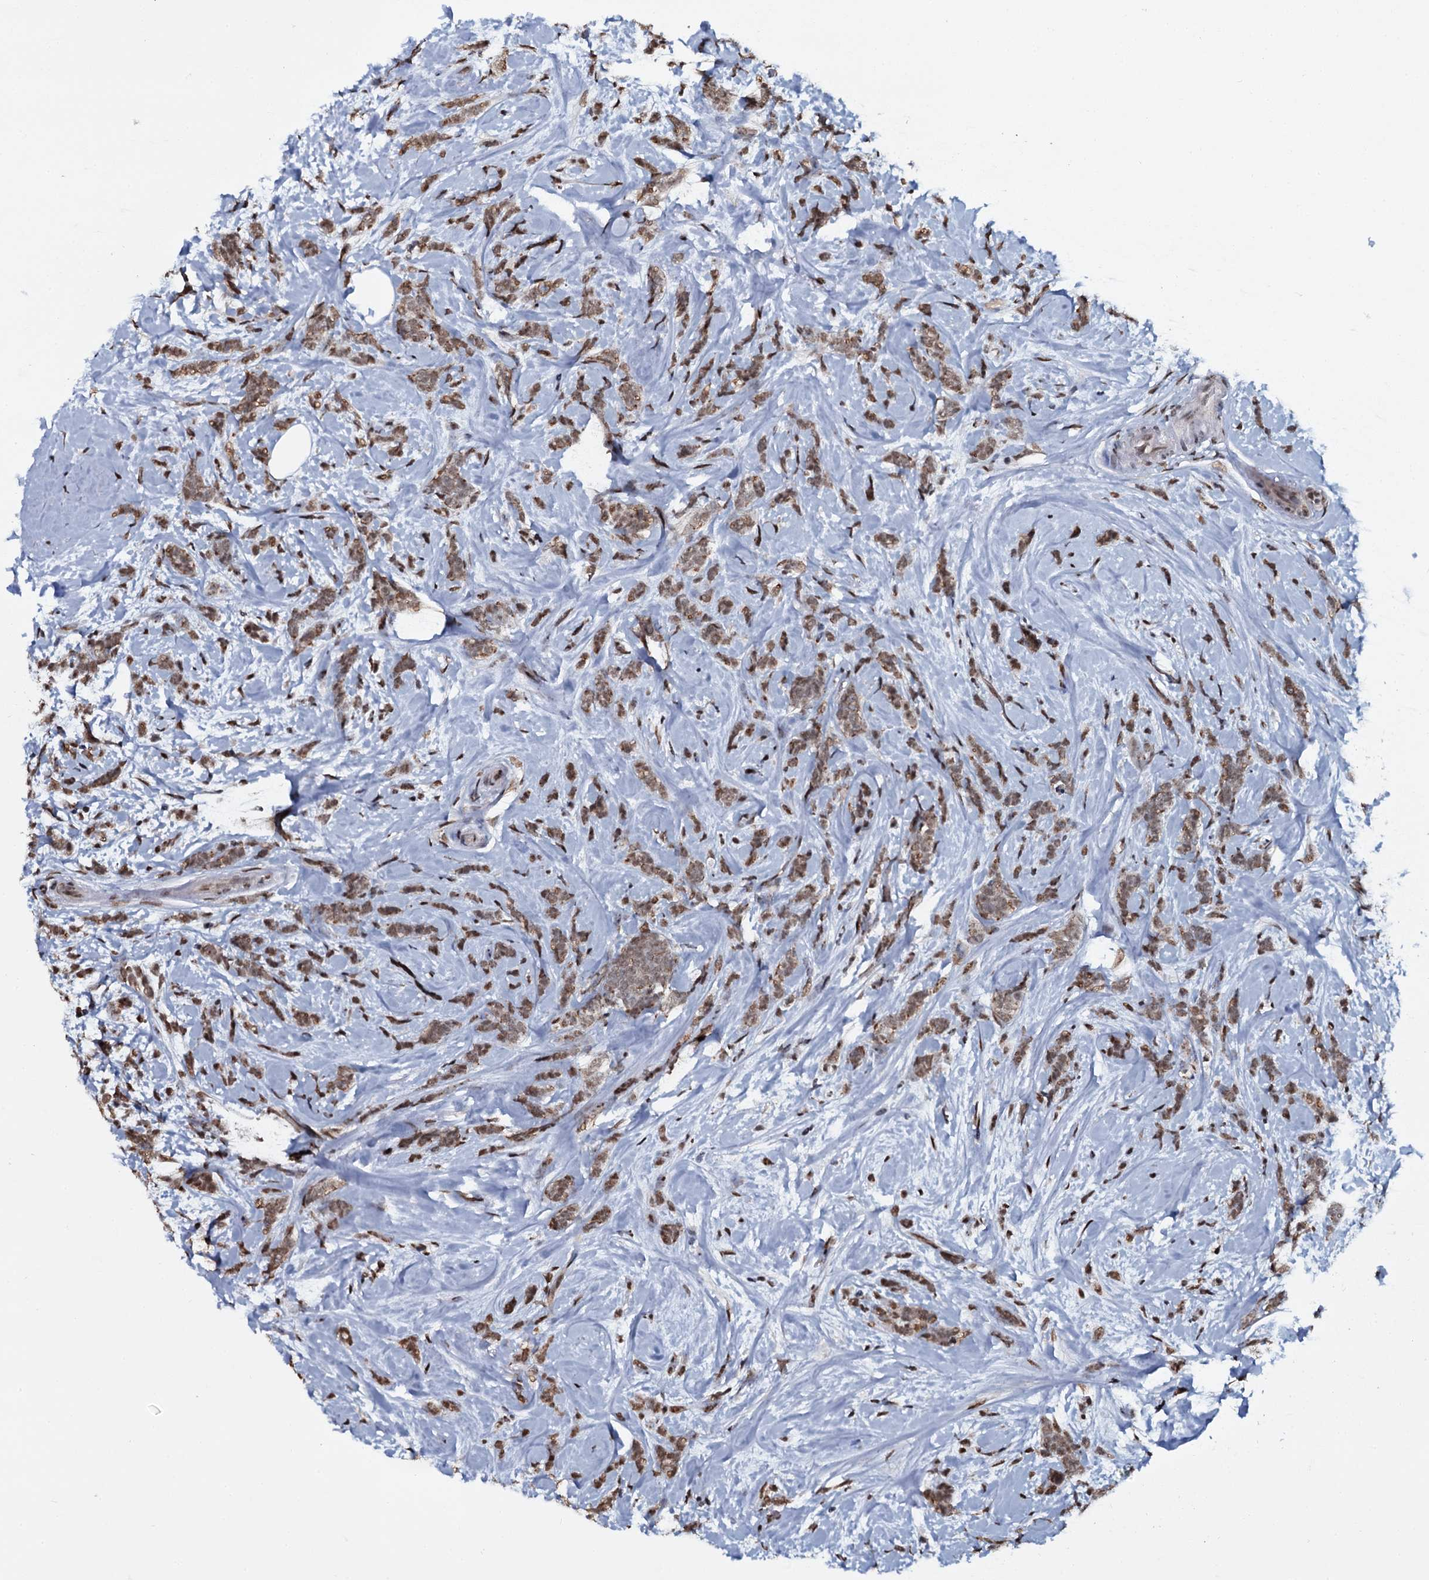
{"staining": {"intensity": "moderate", "quantity": ">75%", "location": "cytoplasmic/membranous,nuclear"}, "tissue": "breast cancer", "cell_type": "Tumor cells", "image_type": "cancer", "snomed": [{"axis": "morphology", "description": "Lobular carcinoma"}, {"axis": "topography", "description": "Breast"}], "caption": "DAB (3,3'-diaminobenzidine) immunohistochemical staining of breast cancer reveals moderate cytoplasmic/membranous and nuclear protein expression in about >75% of tumor cells. Using DAB (brown) and hematoxylin (blue) stains, captured at high magnification using brightfield microscopy.", "gene": "SH2D4B", "patient": {"sex": "female", "age": 58}}